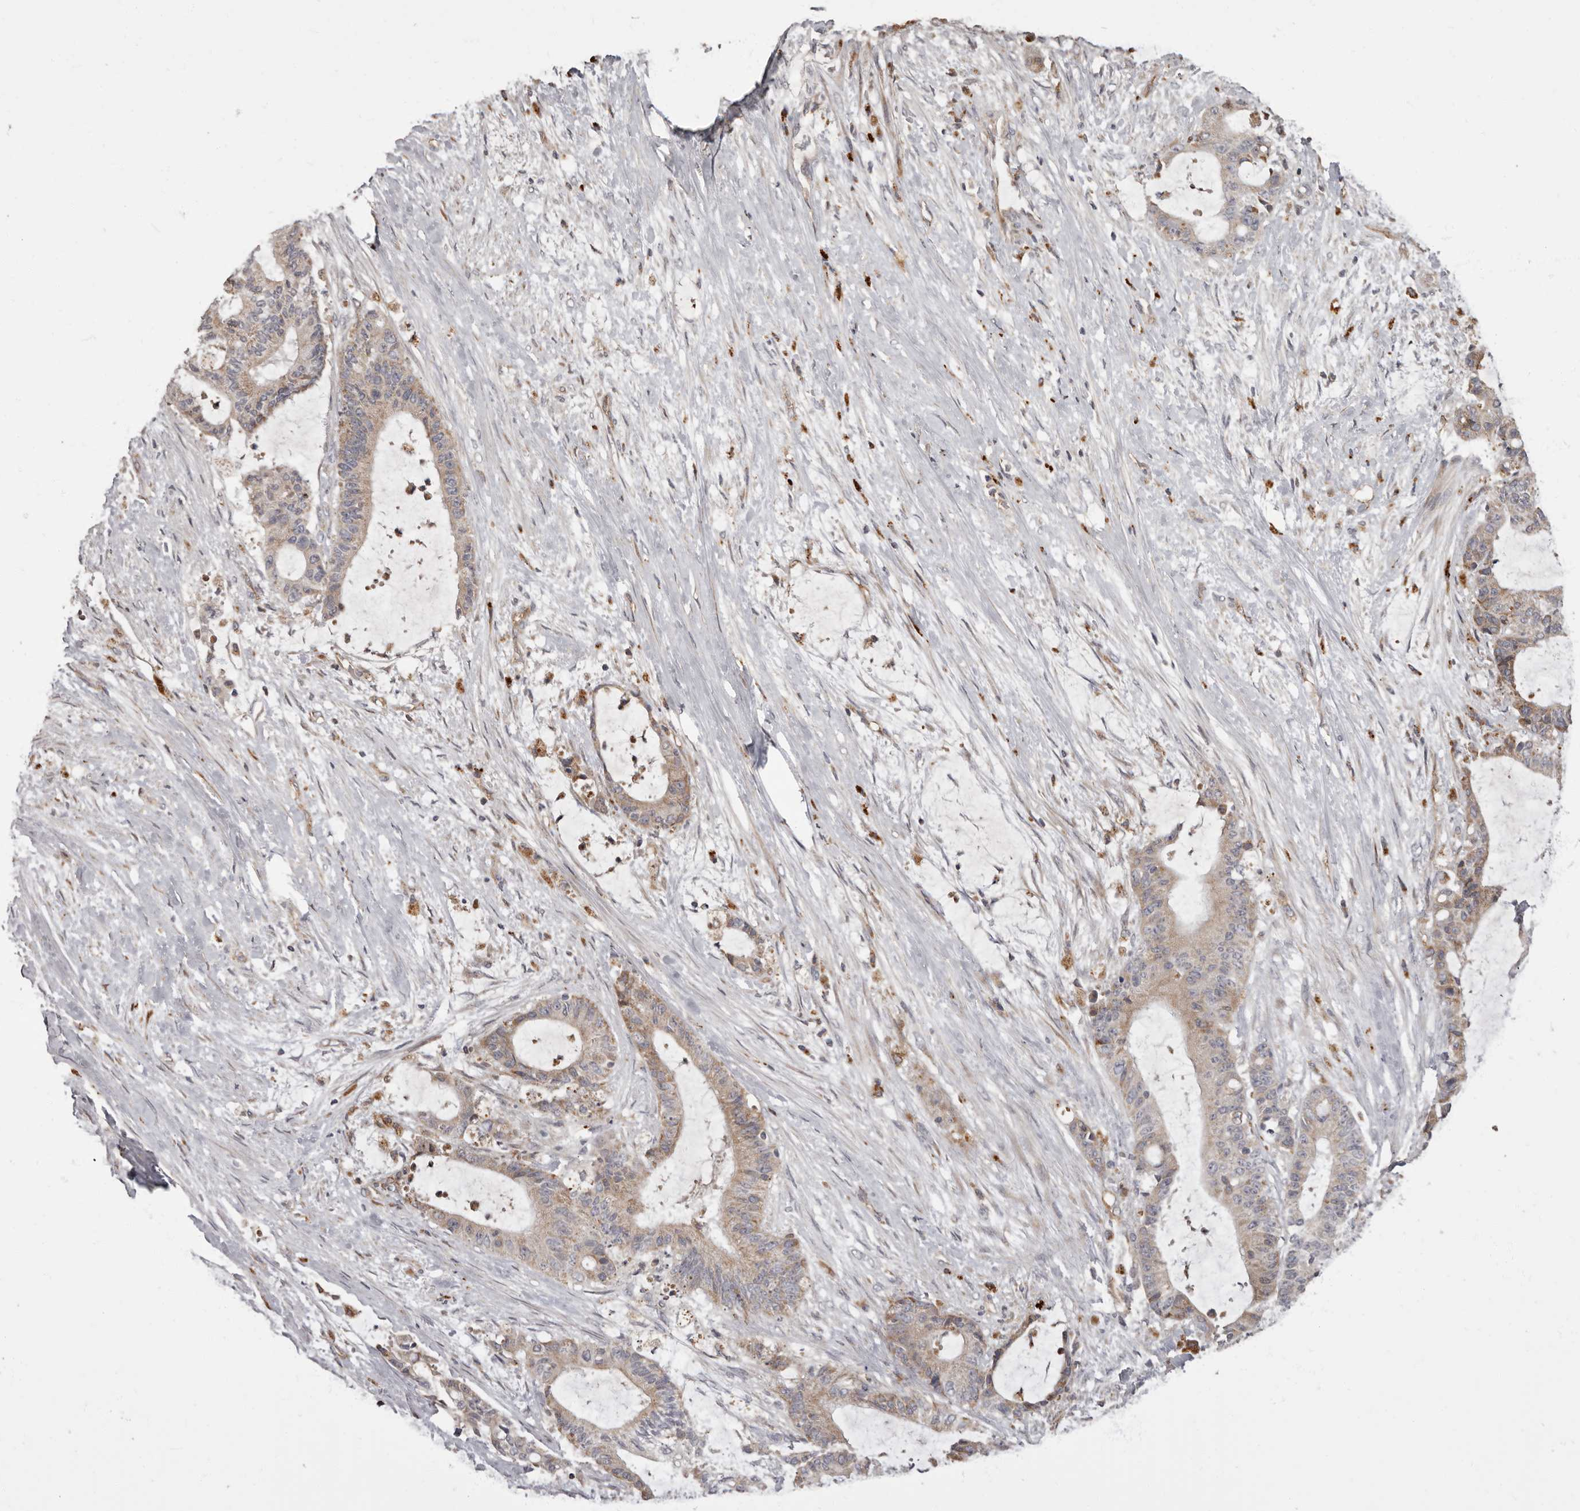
{"staining": {"intensity": "weak", "quantity": ">75%", "location": "cytoplasmic/membranous"}, "tissue": "liver cancer", "cell_type": "Tumor cells", "image_type": "cancer", "snomed": [{"axis": "morphology", "description": "Normal tissue, NOS"}, {"axis": "morphology", "description": "Cholangiocarcinoma"}, {"axis": "topography", "description": "Liver"}, {"axis": "topography", "description": "Peripheral nerve tissue"}], "caption": "This is an image of IHC staining of liver cancer (cholangiocarcinoma), which shows weak staining in the cytoplasmic/membranous of tumor cells.", "gene": "ADCY2", "patient": {"sex": "female", "age": 73}}